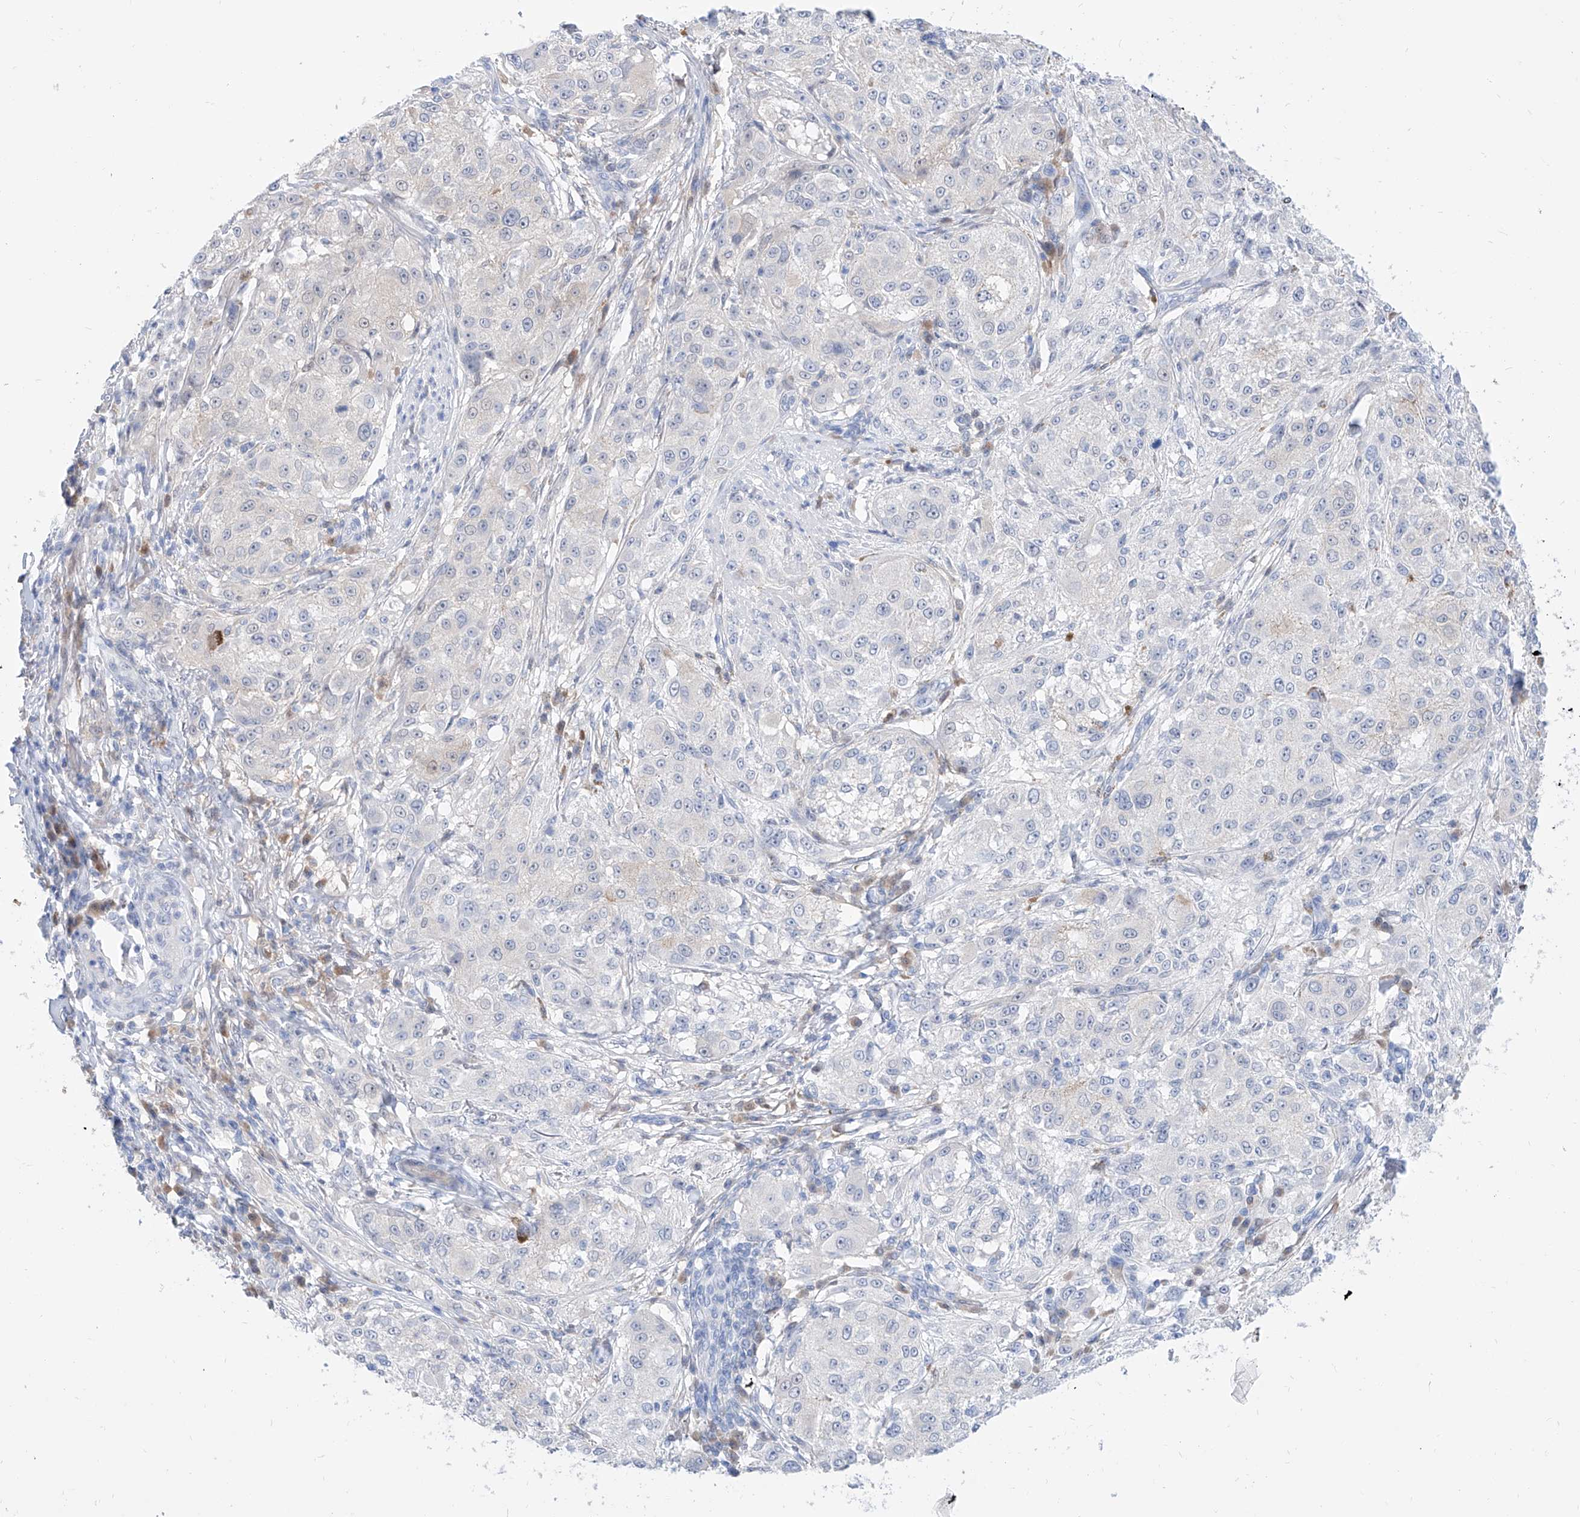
{"staining": {"intensity": "negative", "quantity": "none", "location": "none"}, "tissue": "melanoma", "cell_type": "Tumor cells", "image_type": "cancer", "snomed": [{"axis": "morphology", "description": "Necrosis, NOS"}, {"axis": "morphology", "description": "Malignant melanoma, NOS"}, {"axis": "topography", "description": "Skin"}], "caption": "IHC image of malignant melanoma stained for a protein (brown), which shows no staining in tumor cells.", "gene": "PDXK", "patient": {"sex": "female", "age": 87}}